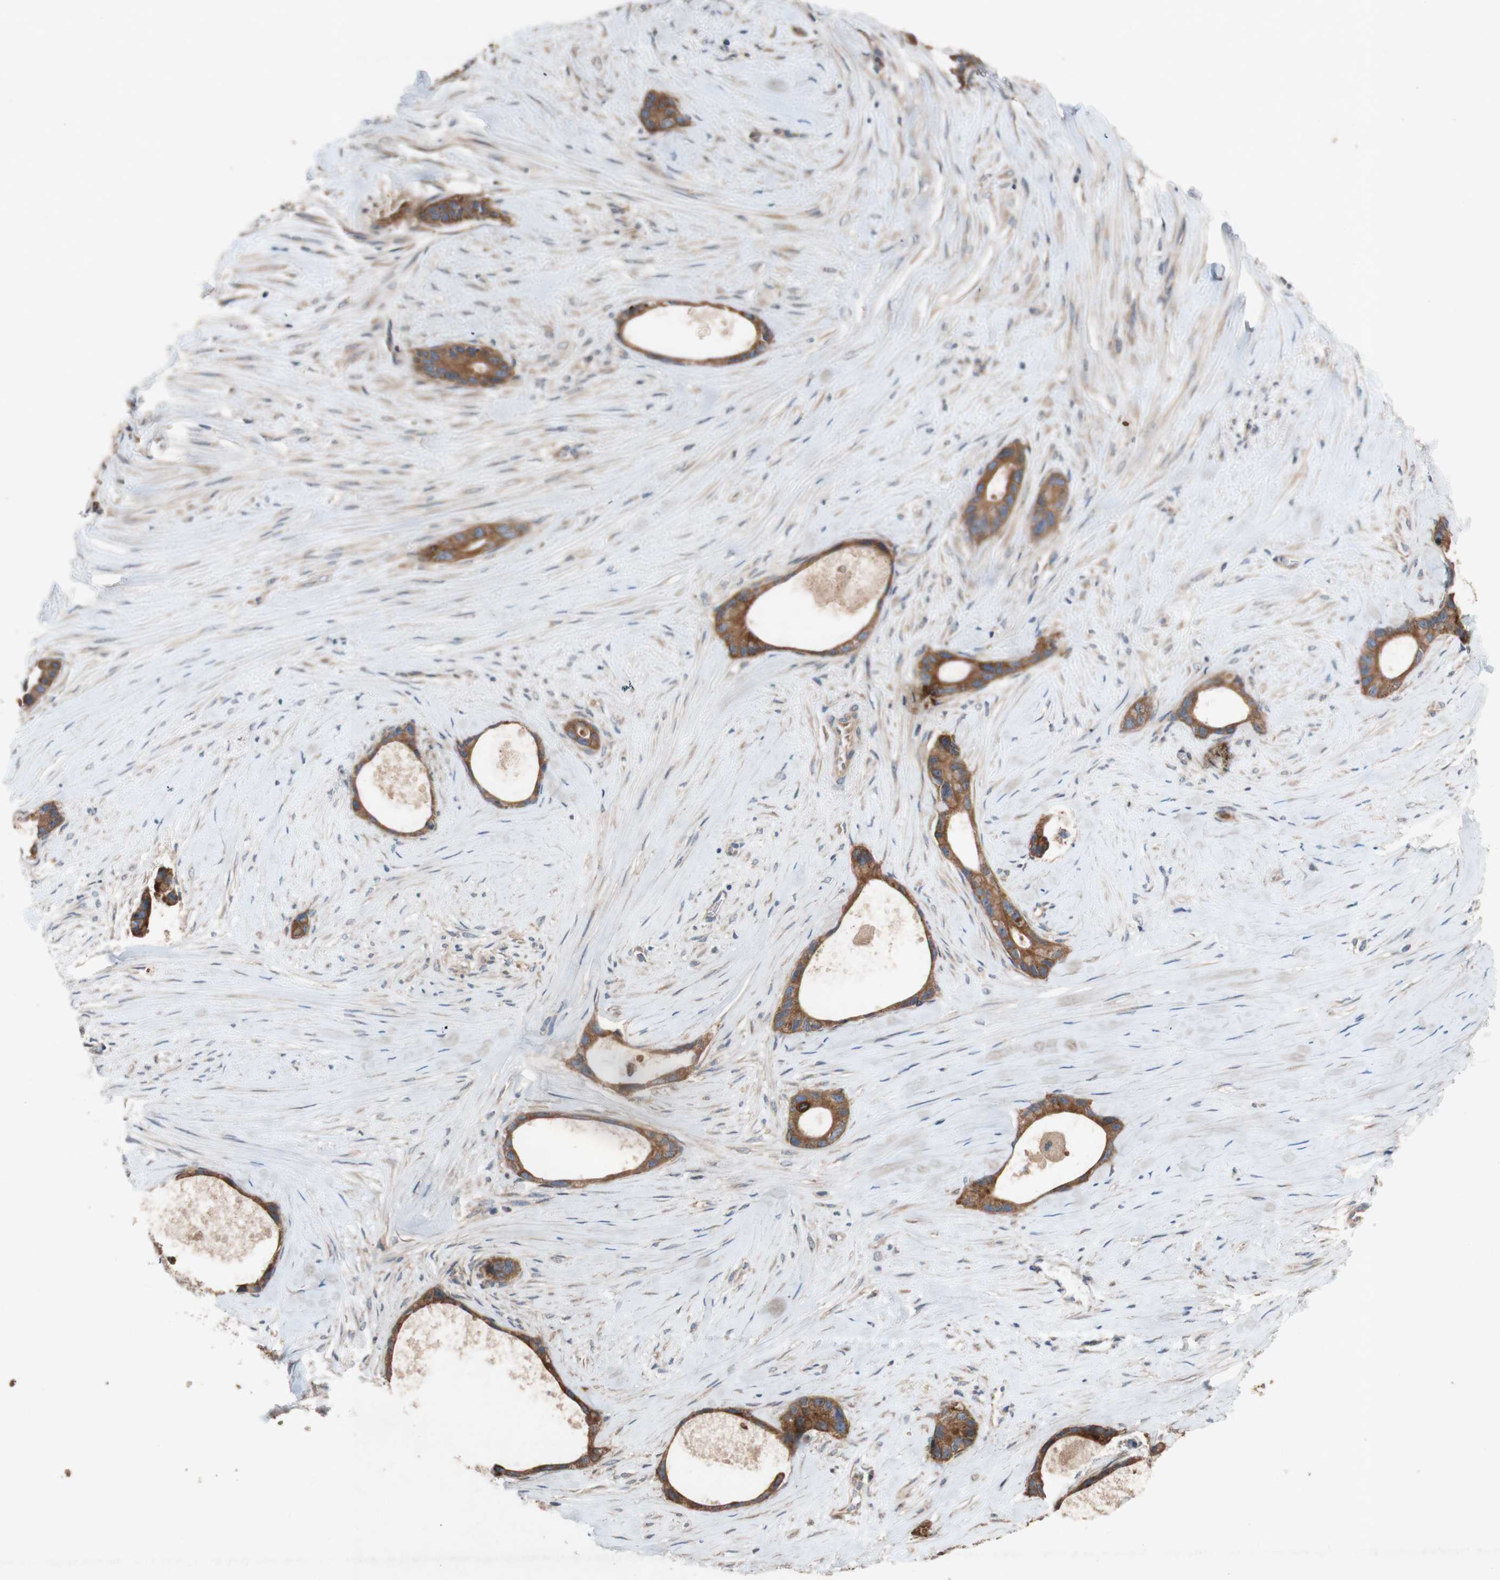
{"staining": {"intensity": "moderate", "quantity": ">75%", "location": "cytoplasmic/membranous"}, "tissue": "liver cancer", "cell_type": "Tumor cells", "image_type": "cancer", "snomed": [{"axis": "morphology", "description": "Cholangiocarcinoma"}, {"axis": "topography", "description": "Liver"}], "caption": "Protein staining reveals moderate cytoplasmic/membranous expression in about >75% of tumor cells in liver cancer. The staining is performed using DAB brown chromogen to label protein expression. The nuclei are counter-stained blue using hematoxylin.", "gene": "TST", "patient": {"sex": "female", "age": 55}}